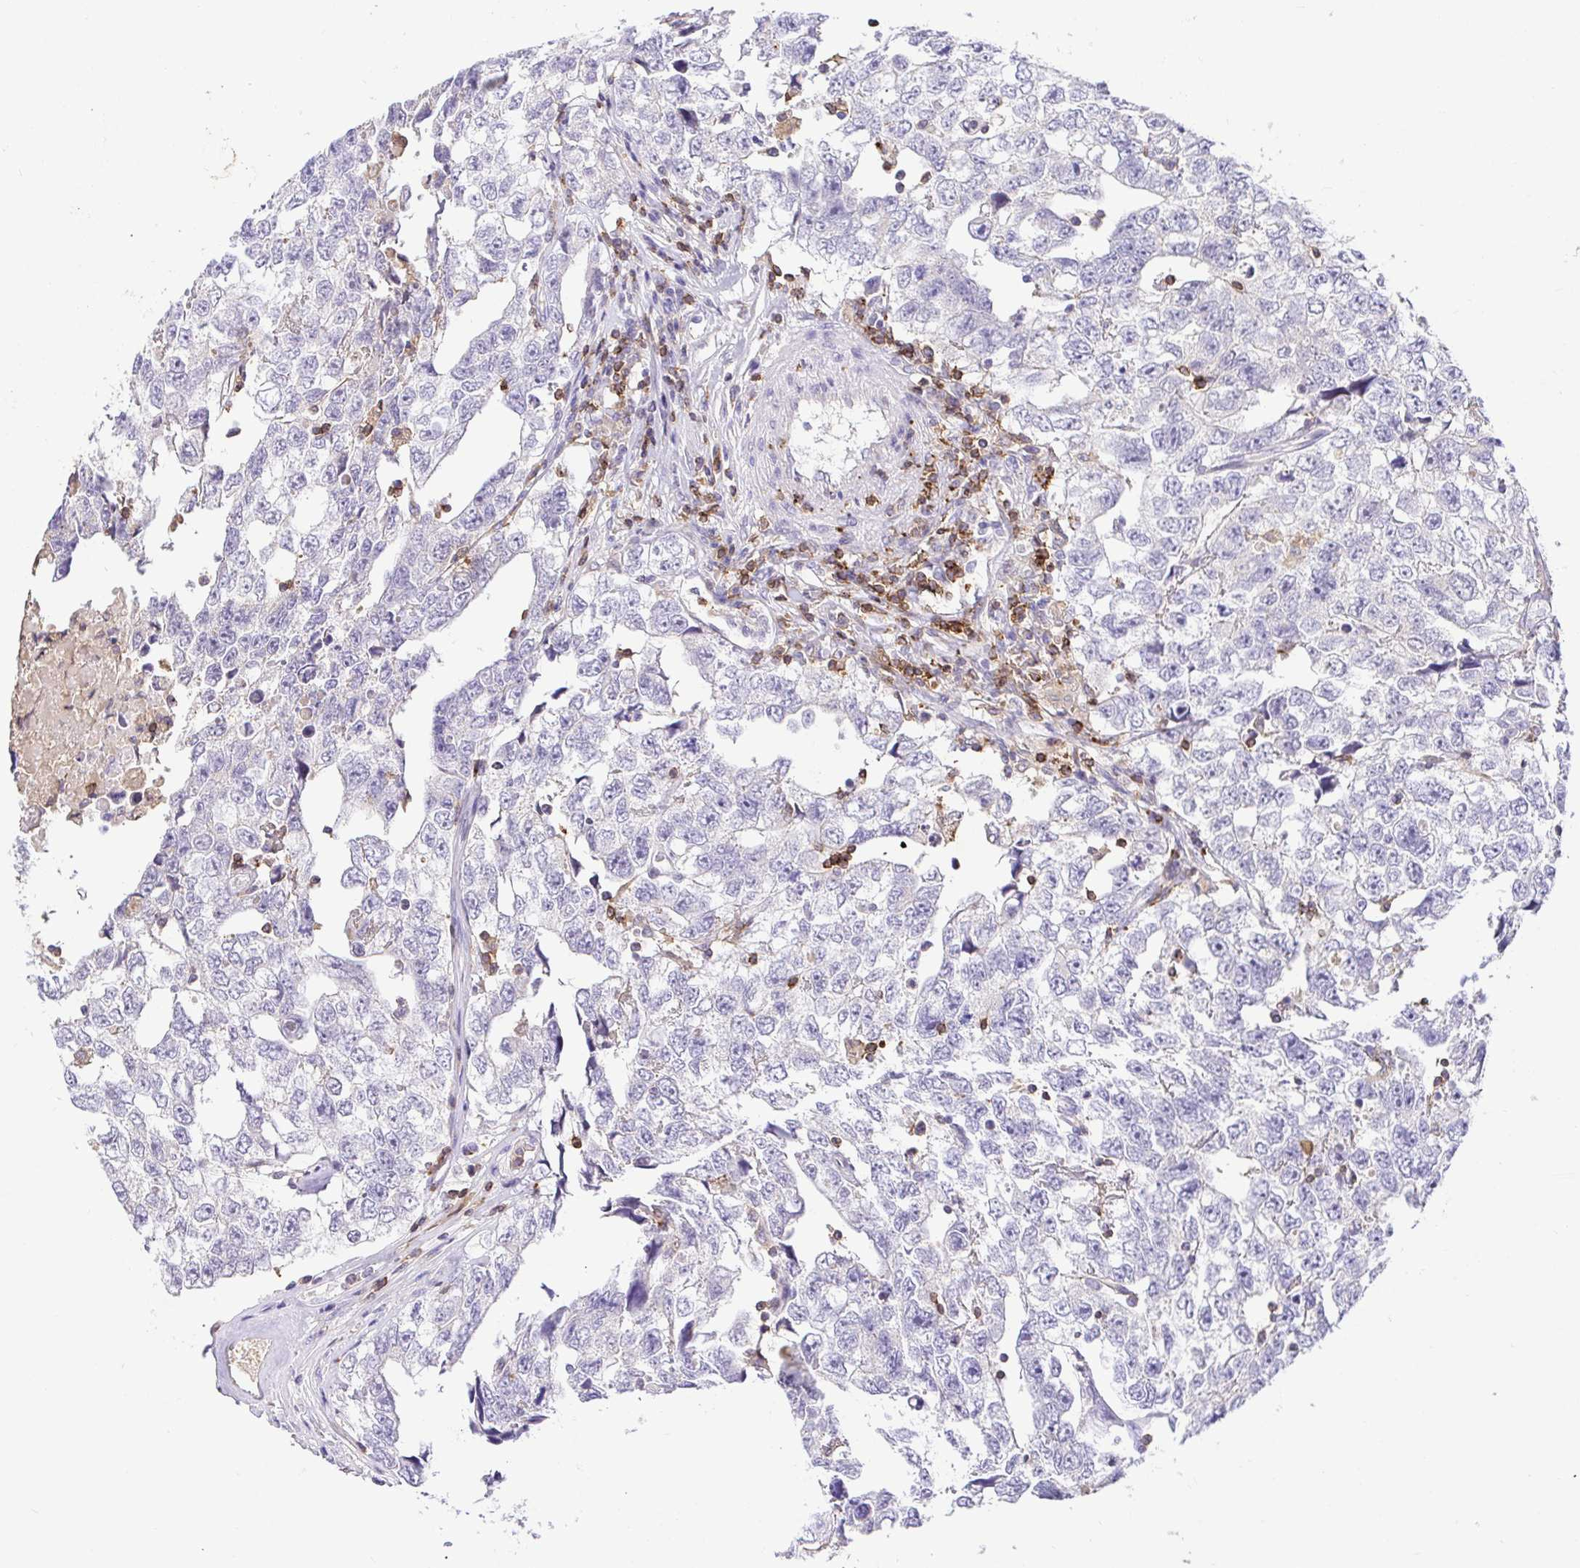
{"staining": {"intensity": "negative", "quantity": "none", "location": "none"}, "tissue": "testis cancer", "cell_type": "Tumor cells", "image_type": "cancer", "snomed": [{"axis": "morphology", "description": "Carcinoma, Embryonal, NOS"}, {"axis": "topography", "description": "Testis"}], "caption": "This is a histopathology image of IHC staining of testis cancer (embryonal carcinoma), which shows no positivity in tumor cells.", "gene": "SKAP1", "patient": {"sex": "male", "age": 22}}